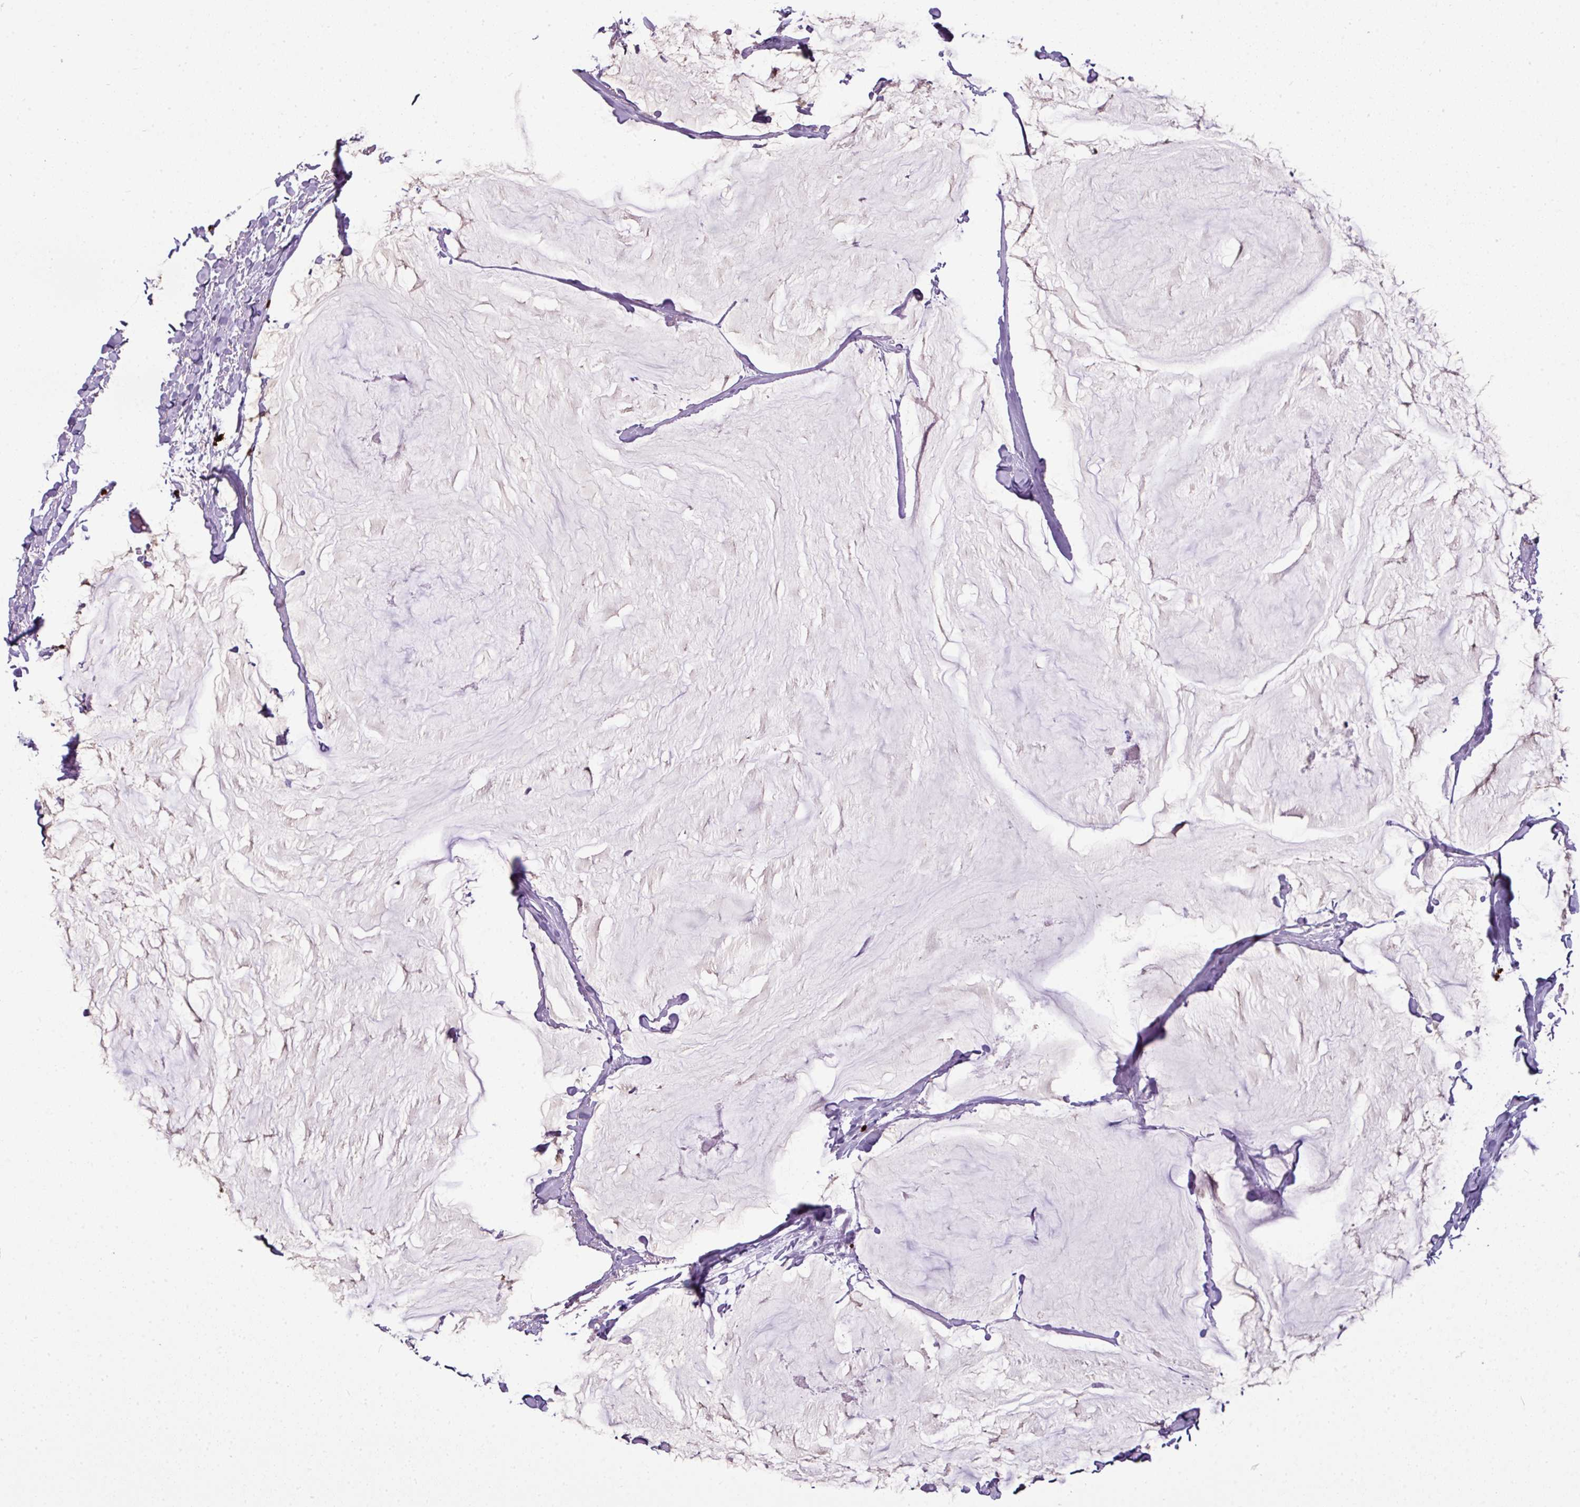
{"staining": {"intensity": "negative", "quantity": "none", "location": "none"}, "tissue": "breast cancer", "cell_type": "Tumor cells", "image_type": "cancer", "snomed": [{"axis": "morphology", "description": "Duct carcinoma"}, {"axis": "topography", "description": "Breast"}], "caption": "High magnification brightfield microscopy of invasive ductal carcinoma (breast) stained with DAB (brown) and counterstained with hematoxylin (blue): tumor cells show no significant staining.", "gene": "CTSG", "patient": {"sex": "female", "age": 93}}